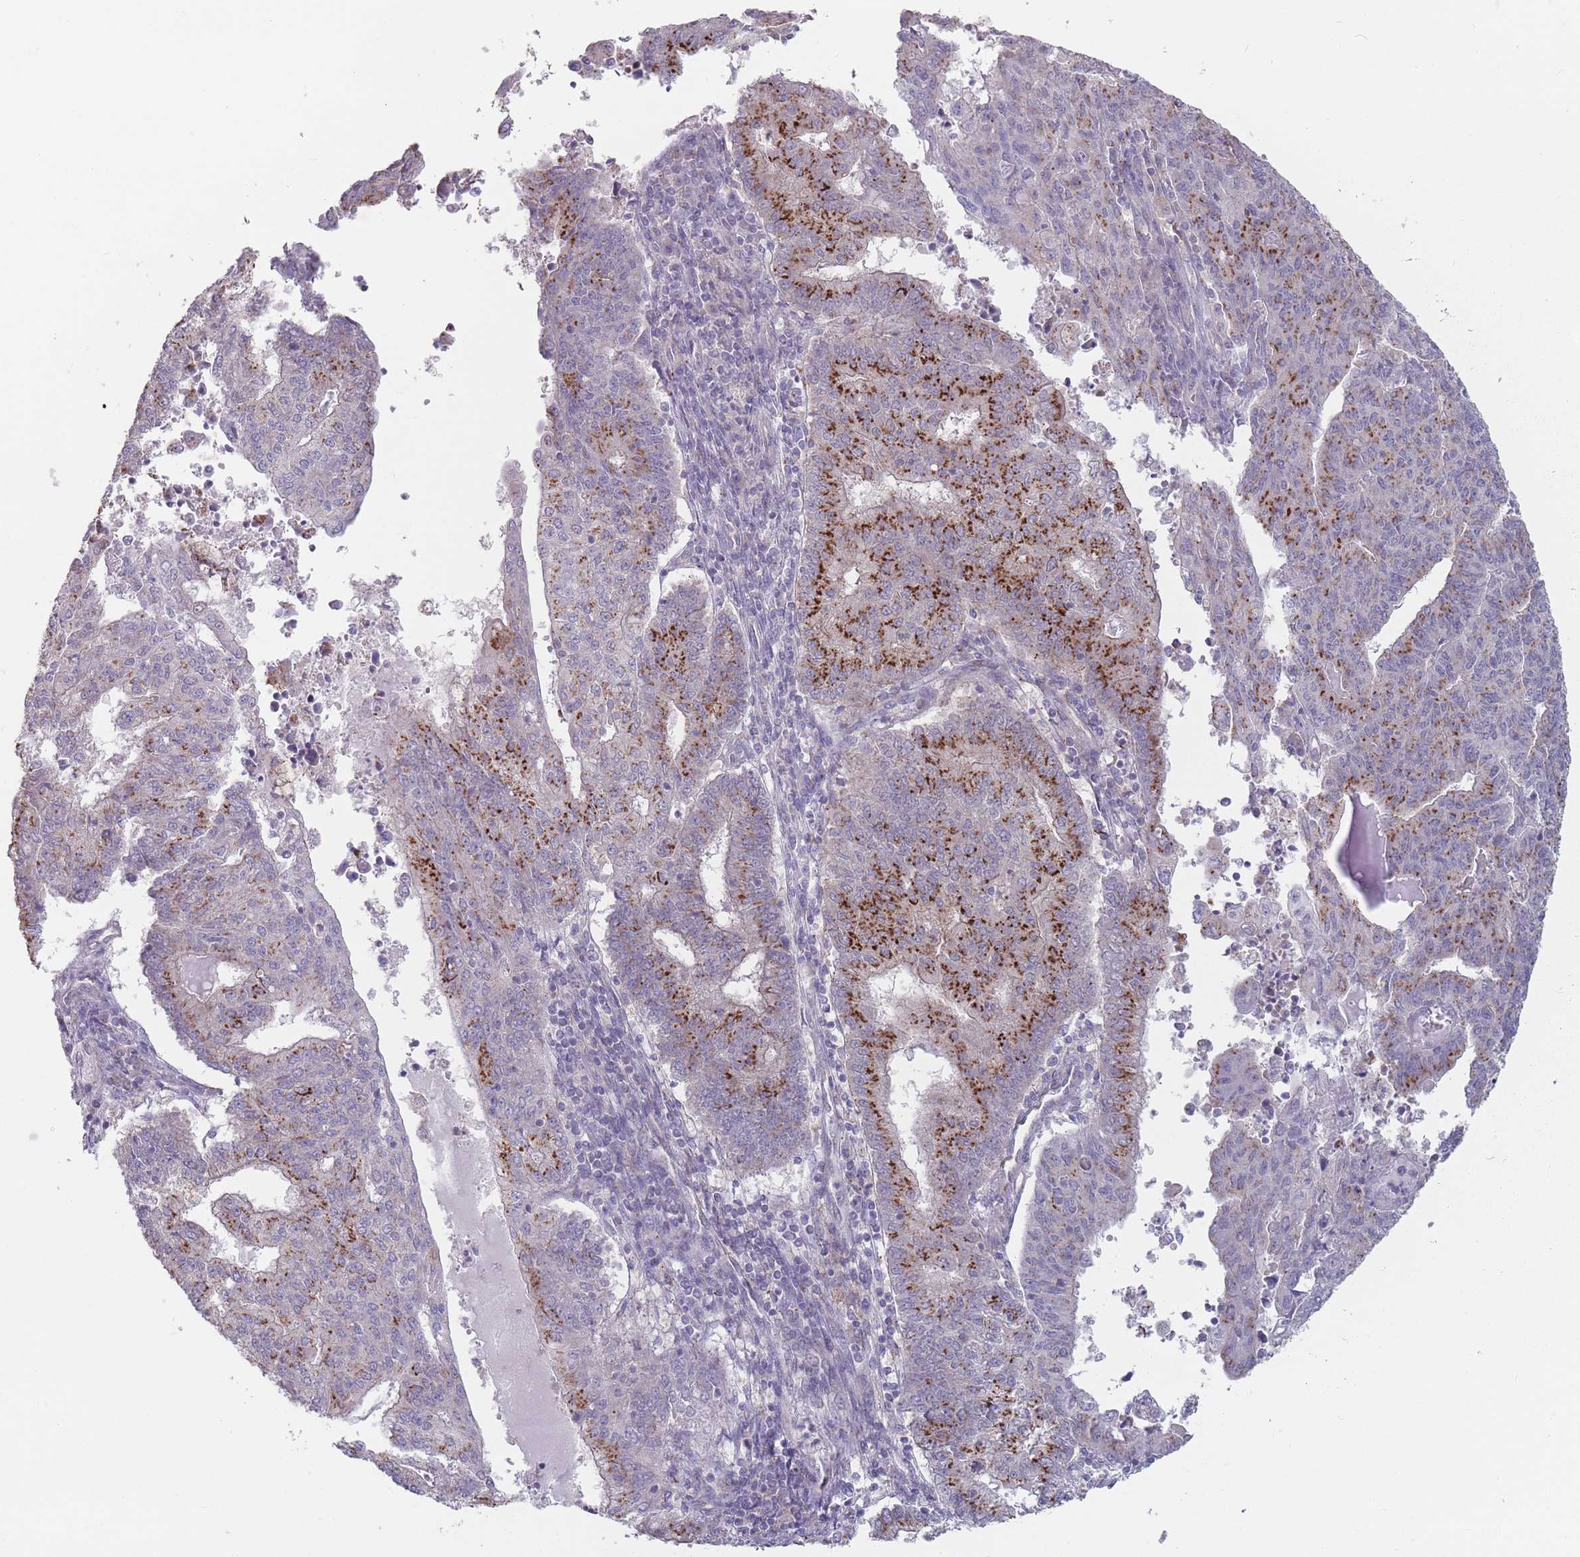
{"staining": {"intensity": "strong", "quantity": "25%-75%", "location": "cytoplasmic/membranous"}, "tissue": "endometrial cancer", "cell_type": "Tumor cells", "image_type": "cancer", "snomed": [{"axis": "morphology", "description": "Adenocarcinoma, NOS"}, {"axis": "topography", "description": "Endometrium"}], "caption": "Brown immunohistochemical staining in human endometrial adenocarcinoma displays strong cytoplasmic/membranous staining in about 25%-75% of tumor cells.", "gene": "AKAIN1", "patient": {"sex": "female", "age": 59}}